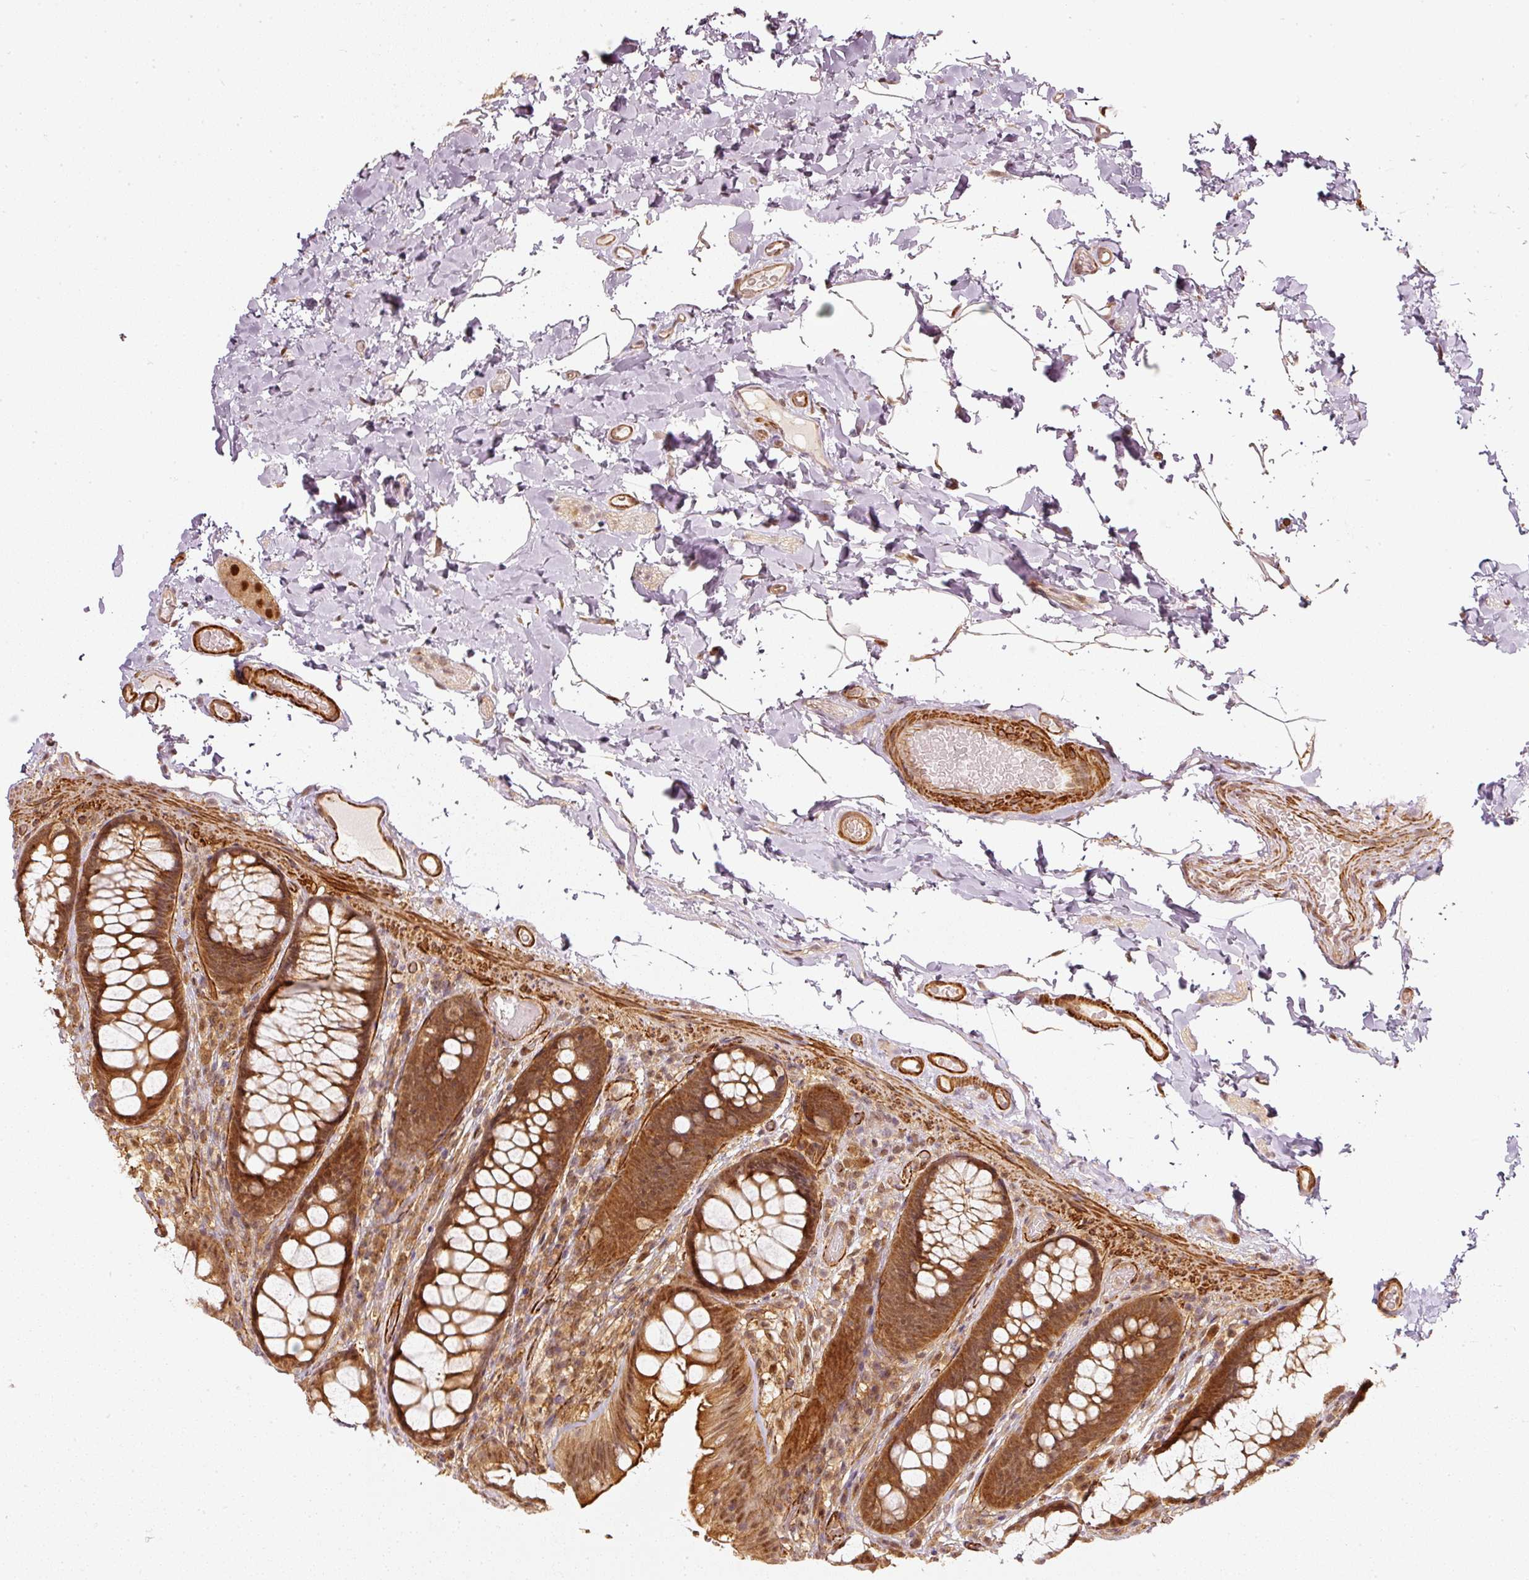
{"staining": {"intensity": "moderate", "quantity": ">75%", "location": "cytoplasmic/membranous,nuclear"}, "tissue": "colon", "cell_type": "Endothelial cells", "image_type": "normal", "snomed": [{"axis": "morphology", "description": "Normal tissue, NOS"}, {"axis": "topography", "description": "Colon"}], "caption": "Colon stained with a brown dye exhibits moderate cytoplasmic/membranous,nuclear positive expression in approximately >75% of endothelial cells.", "gene": "PSMD1", "patient": {"sex": "male", "age": 46}}